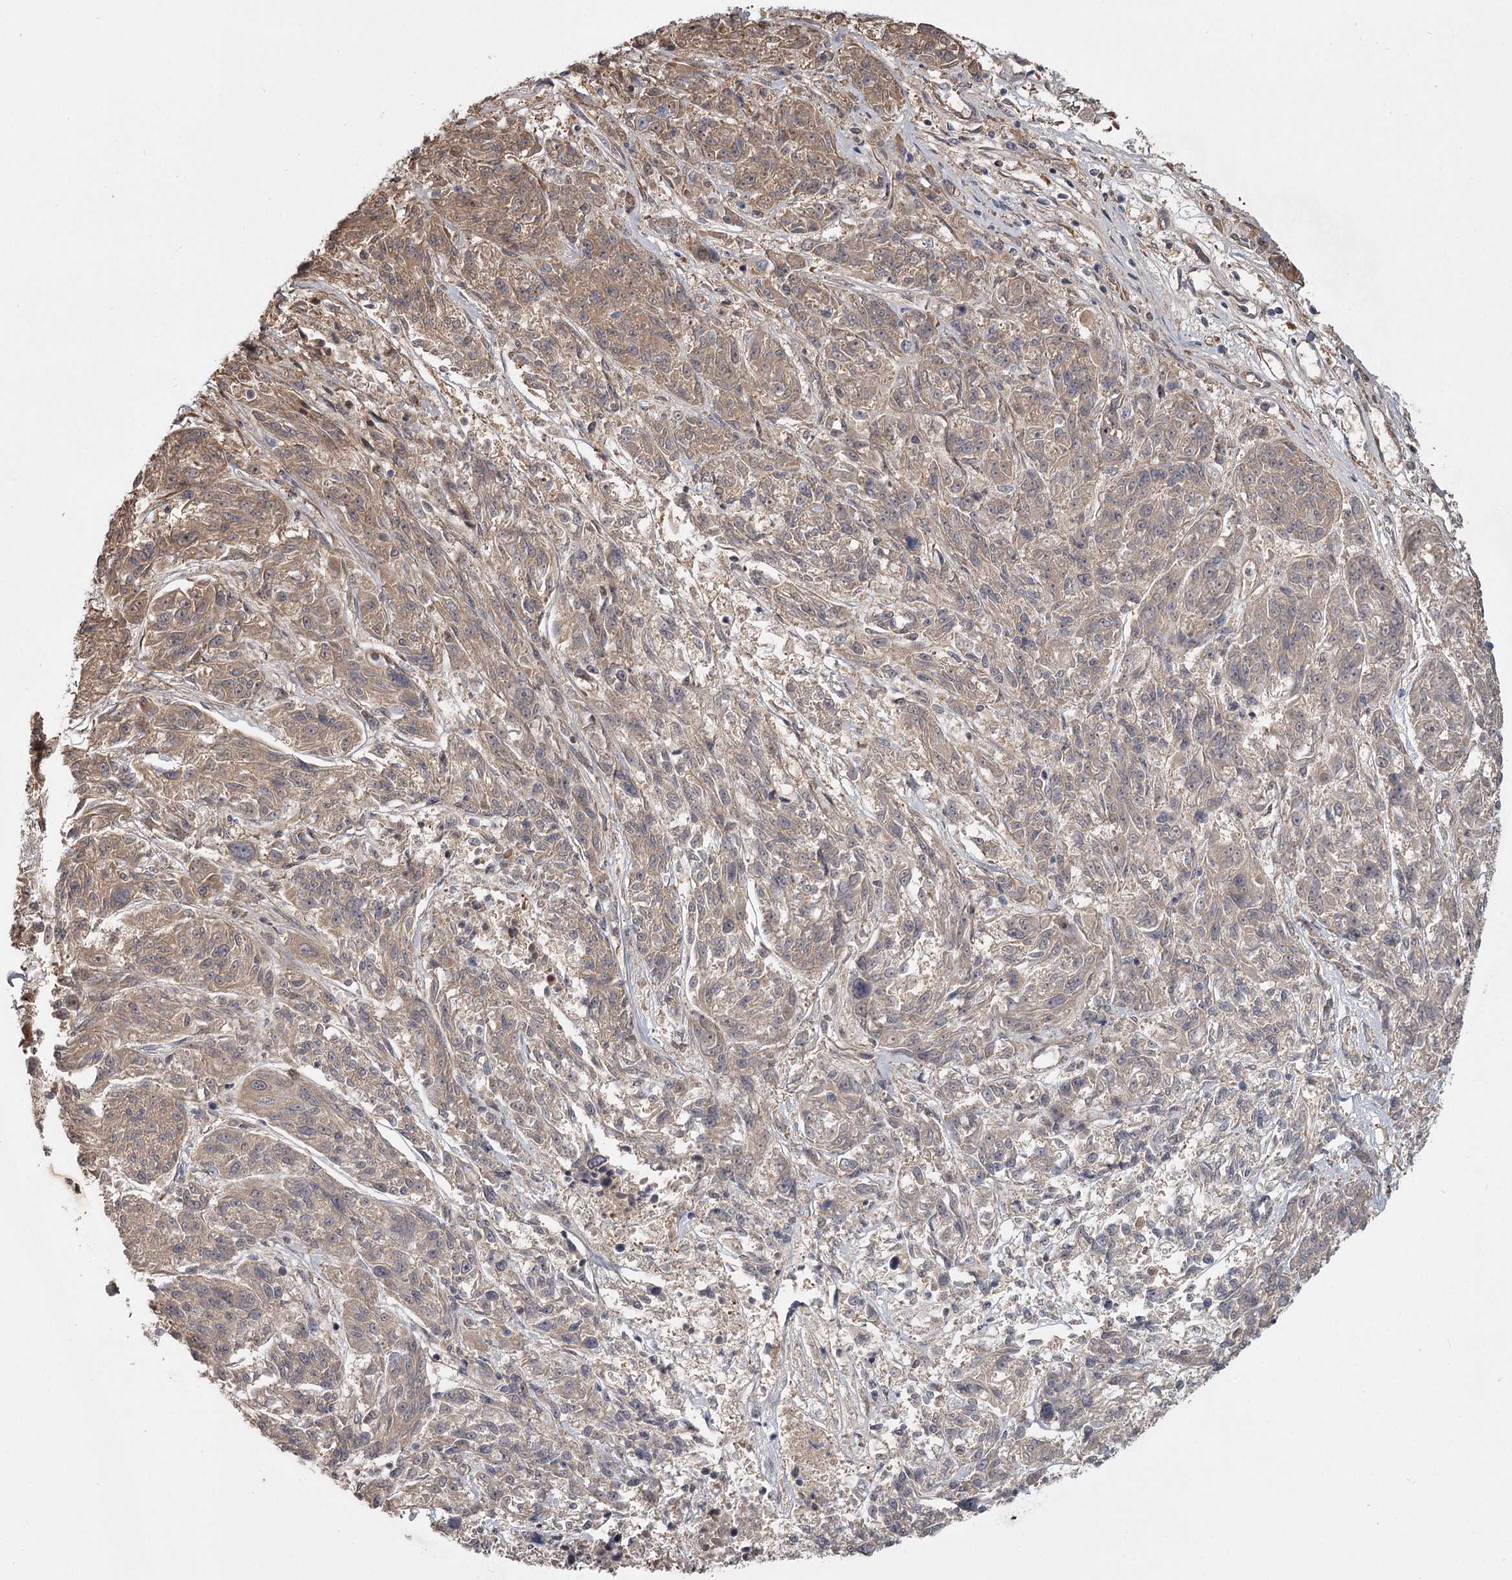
{"staining": {"intensity": "moderate", "quantity": "25%-75%", "location": "cytoplasmic/membranous"}, "tissue": "melanoma", "cell_type": "Tumor cells", "image_type": "cancer", "snomed": [{"axis": "morphology", "description": "Malignant melanoma, NOS"}, {"axis": "topography", "description": "Skin"}], "caption": "Immunohistochemical staining of malignant melanoma reveals medium levels of moderate cytoplasmic/membranous positivity in approximately 25%-75% of tumor cells. (DAB IHC with brightfield microscopy, high magnification).", "gene": "DHRS9", "patient": {"sex": "male", "age": 53}}